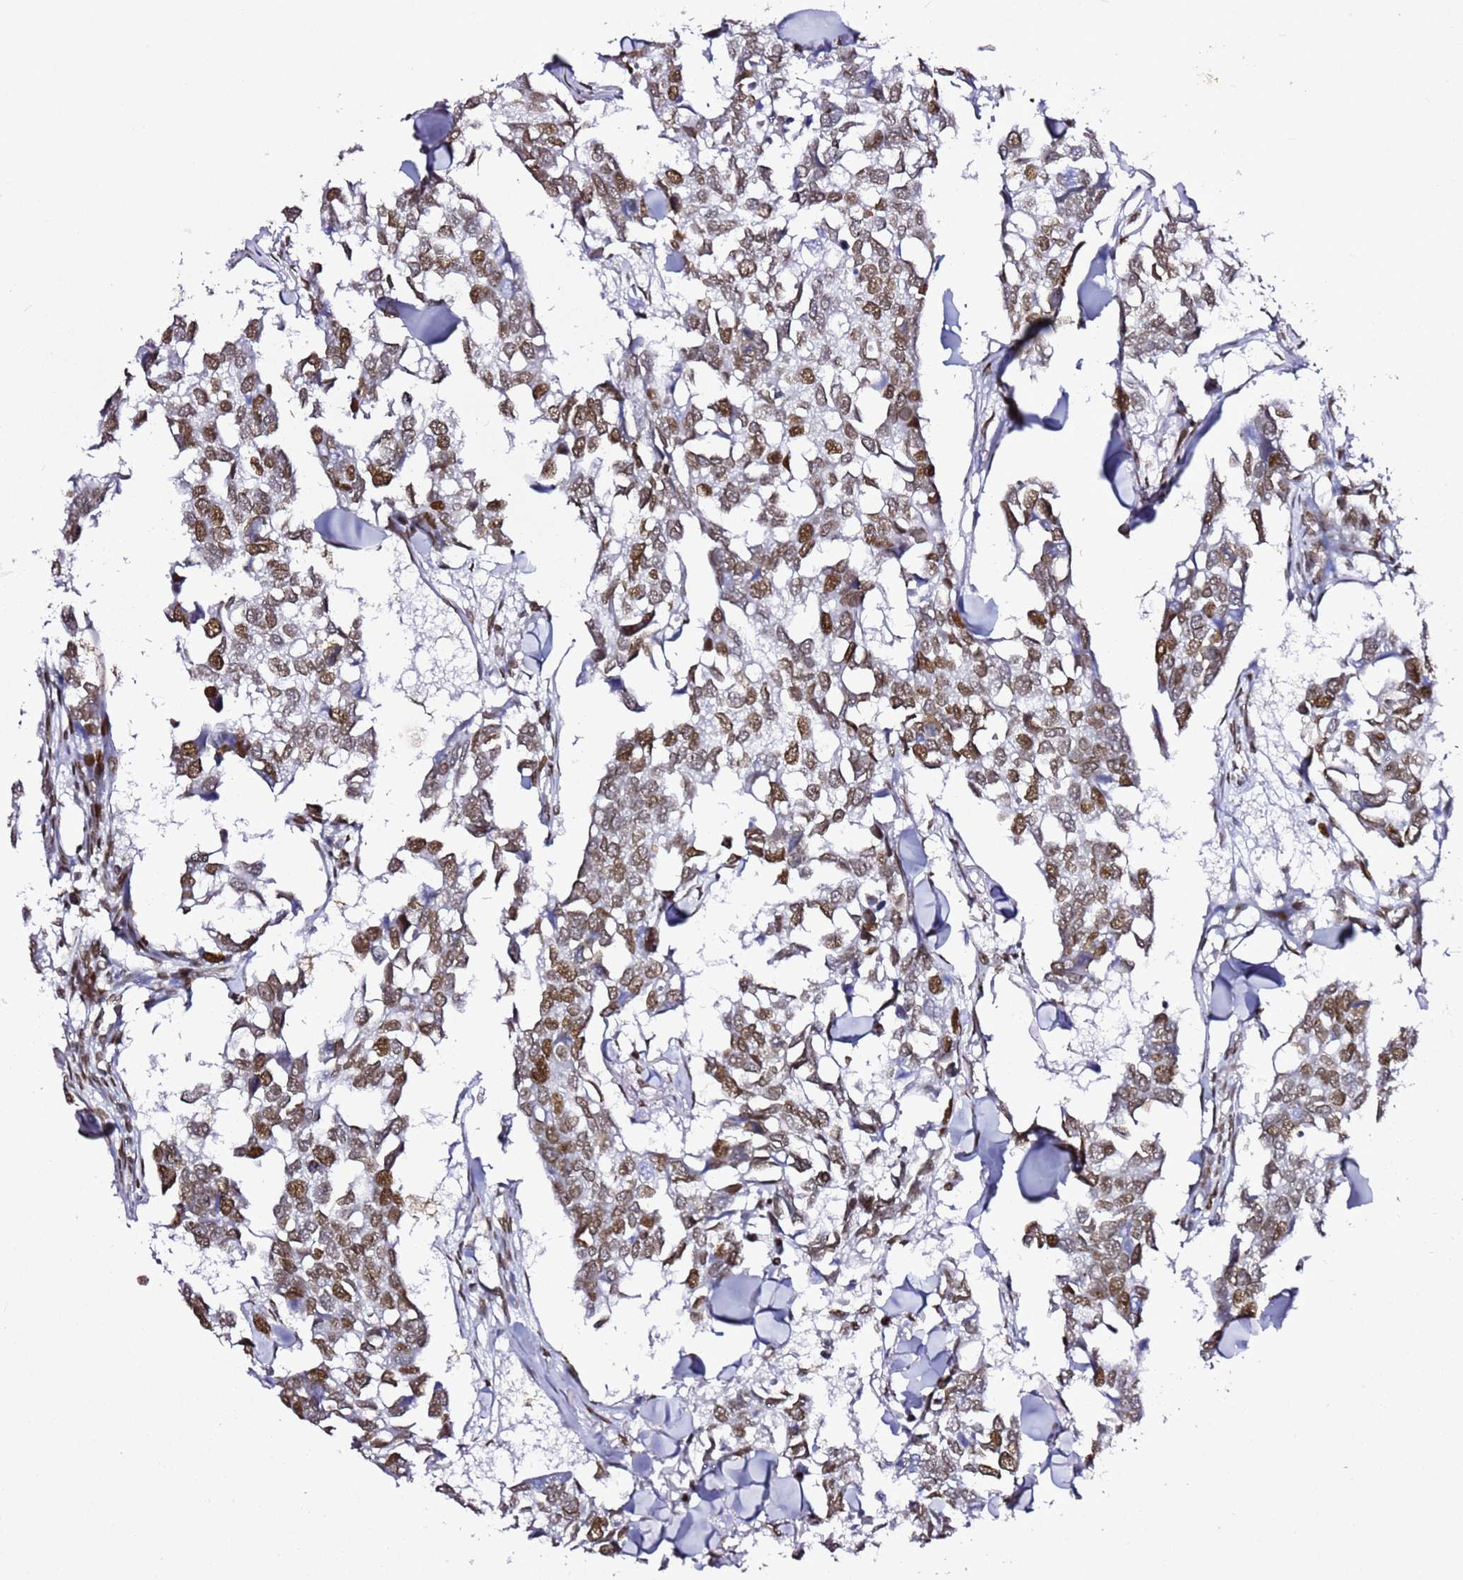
{"staining": {"intensity": "moderate", "quantity": ">75%", "location": "nuclear"}, "tissue": "breast cancer", "cell_type": "Tumor cells", "image_type": "cancer", "snomed": [{"axis": "morphology", "description": "Duct carcinoma"}, {"axis": "topography", "description": "Breast"}], "caption": "Immunohistochemistry (IHC) staining of breast invasive ductal carcinoma, which exhibits medium levels of moderate nuclear positivity in about >75% of tumor cells indicating moderate nuclear protein staining. The staining was performed using DAB (brown) for protein detection and nuclei were counterstained in hematoxylin (blue).", "gene": "POU6F1", "patient": {"sex": "female", "age": 83}}